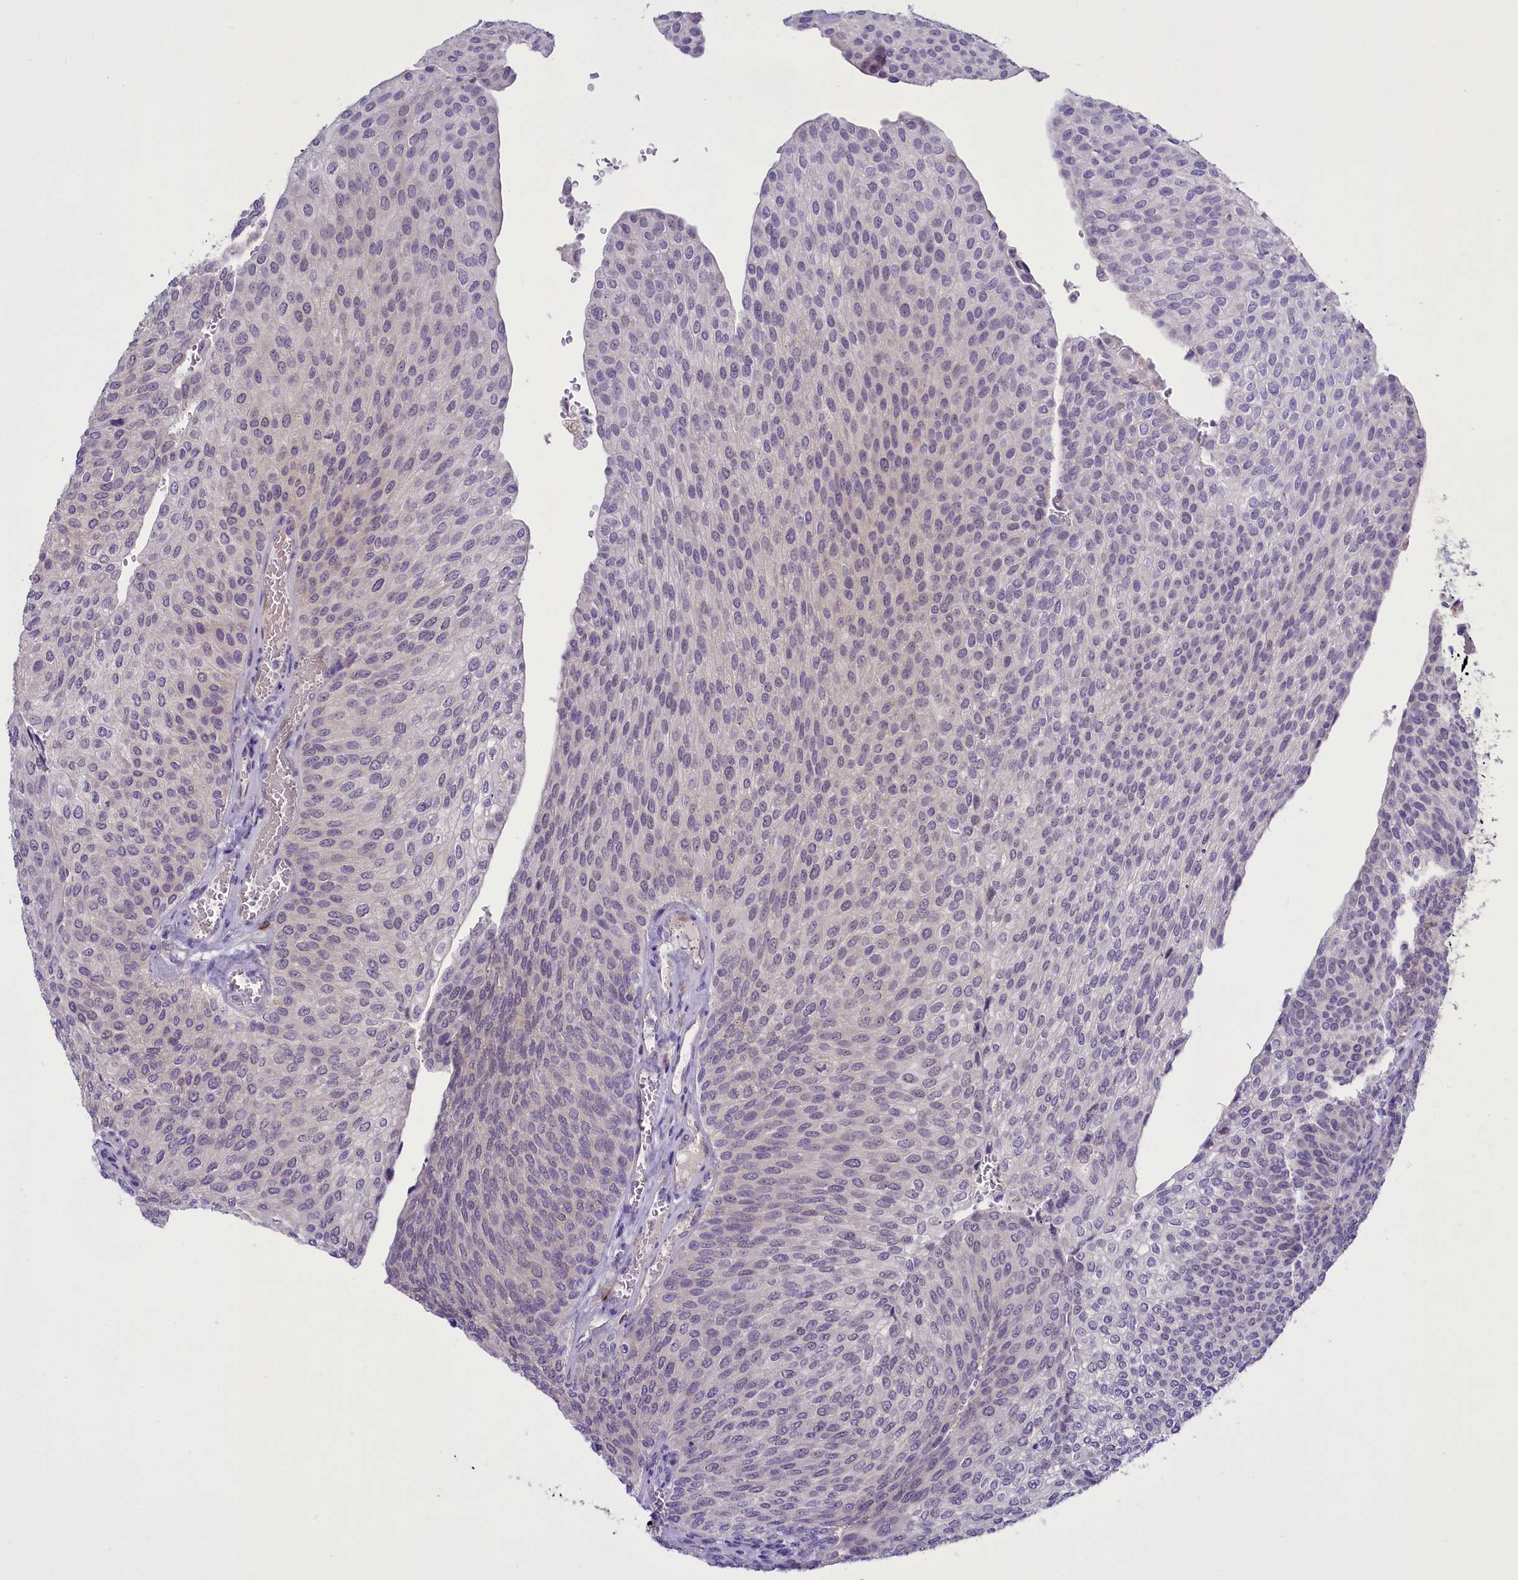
{"staining": {"intensity": "negative", "quantity": "none", "location": "none"}, "tissue": "urothelial cancer", "cell_type": "Tumor cells", "image_type": "cancer", "snomed": [{"axis": "morphology", "description": "Urothelial carcinoma, High grade"}, {"axis": "topography", "description": "Urinary bladder"}], "caption": "DAB immunohistochemical staining of high-grade urothelial carcinoma reveals no significant staining in tumor cells.", "gene": "ENPP6", "patient": {"sex": "female", "age": 79}}